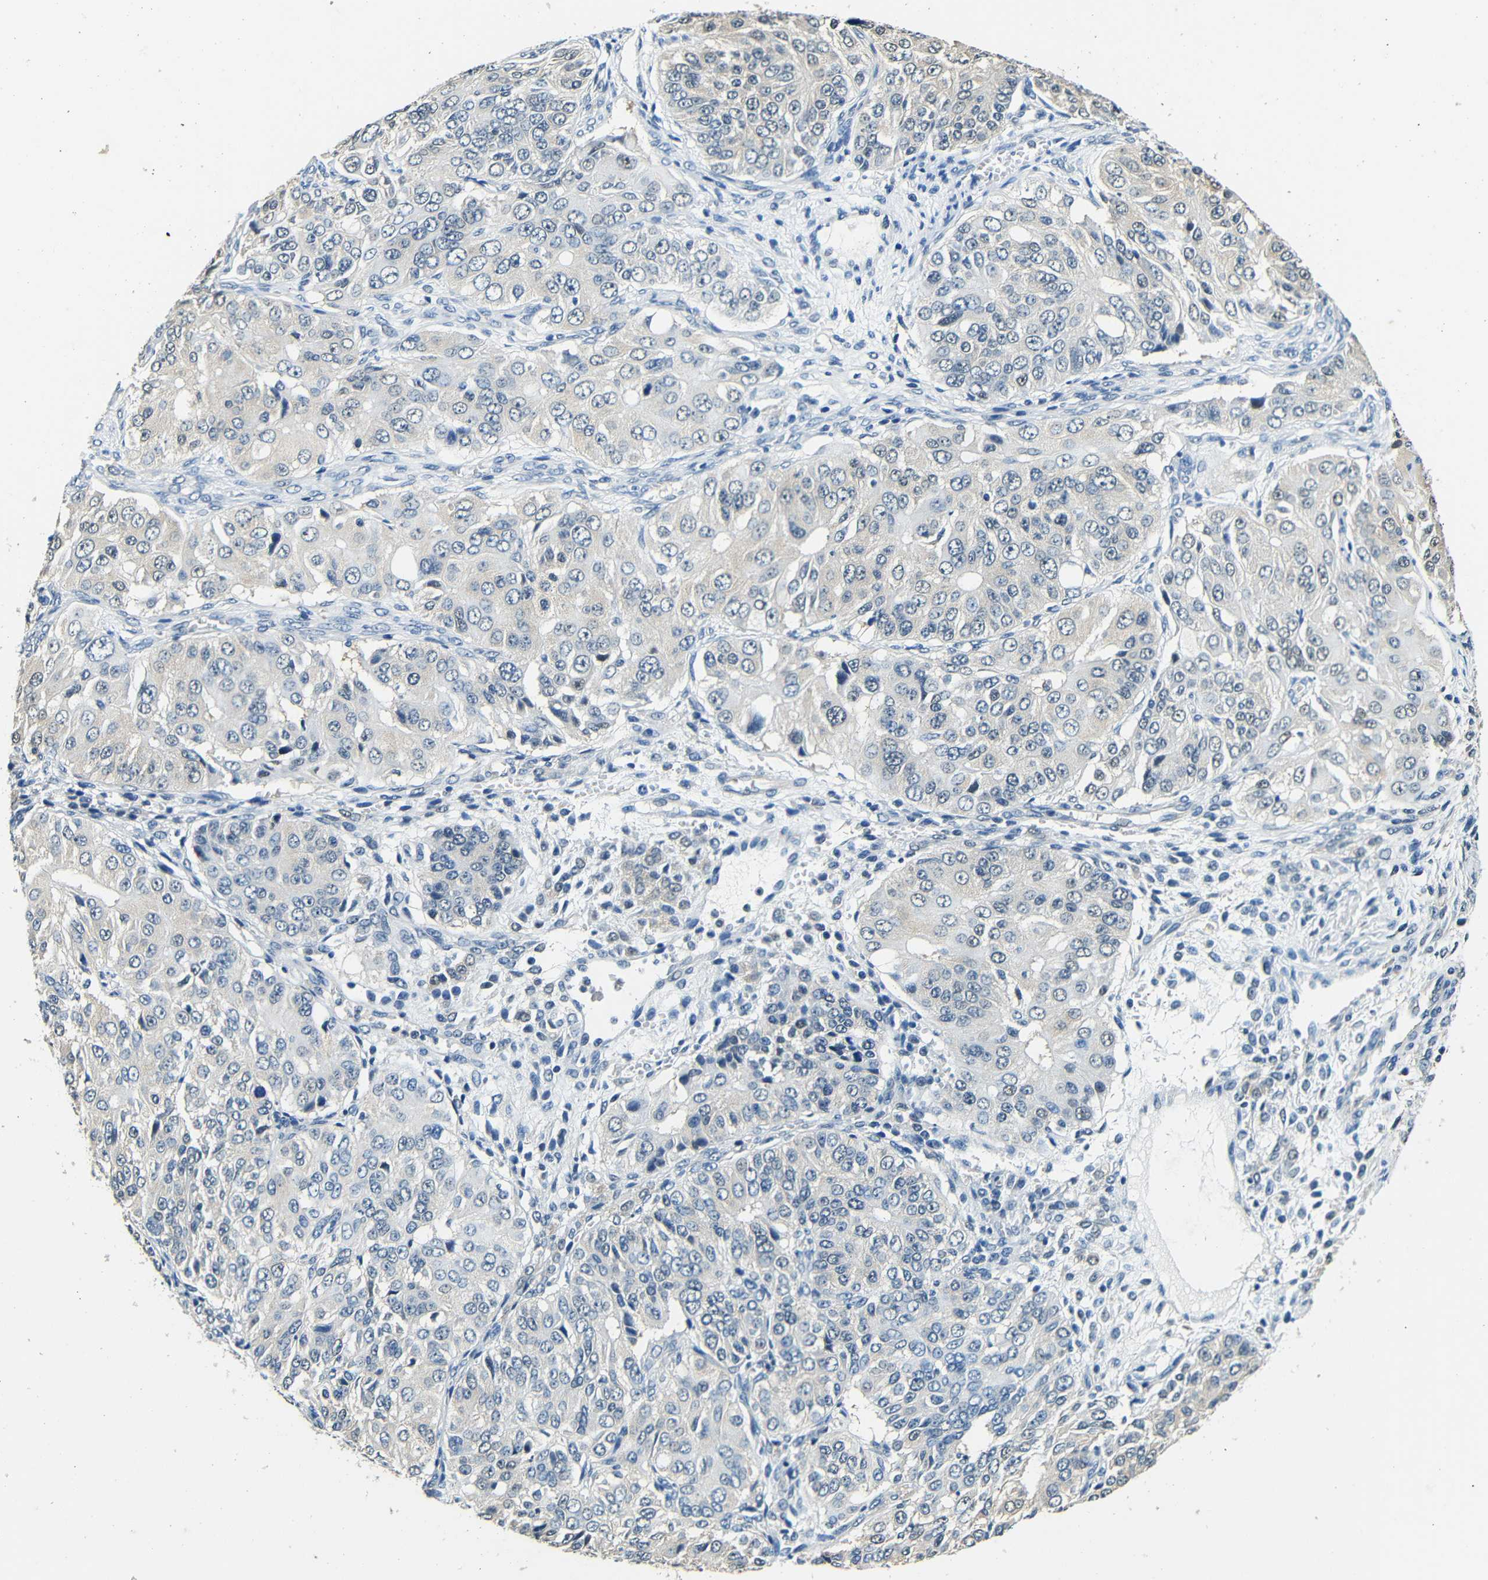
{"staining": {"intensity": "weak", "quantity": "25%-75%", "location": "cytoplasmic/membranous"}, "tissue": "ovarian cancer", "cell_type": "Tumor cells", "image_type": "cancer", "snomed": [{"axis": "morphology", "description": "Carcinoma, endometroid"}, {"axis": "topography", "description": "Ovary"}], "caption": "Ovarian endometroid carcinoma was stained to show a protein in brown. There is low levels of weak cytoplasmic/membranous staining in about 25%-75% of tumor cells.", "gene": "ADAP1", "patient": {"sex": "female", "age": 51}}